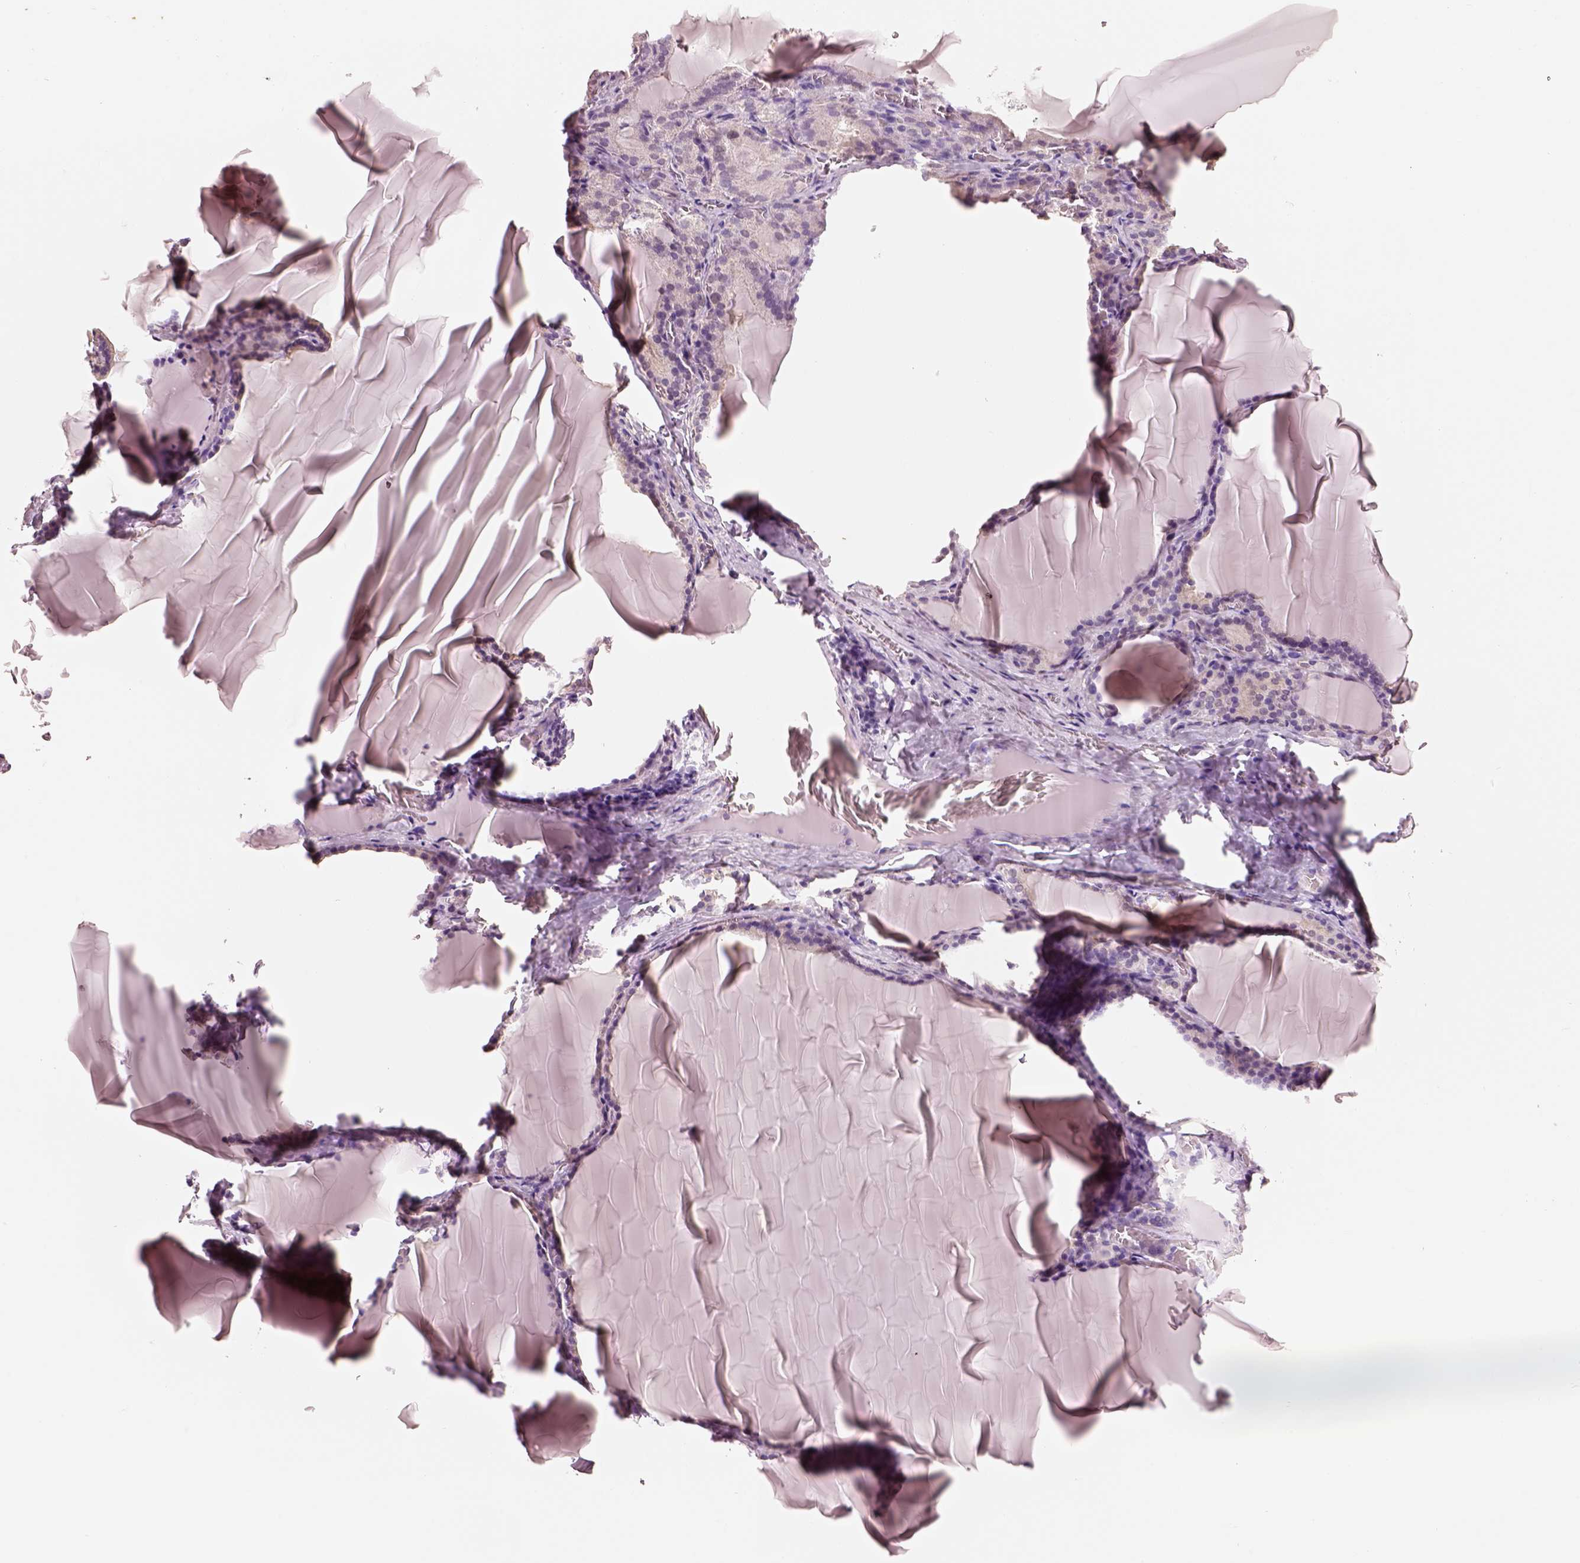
{"staining": {"intensity": "weak", "quantity": ">75%", "location": "cytoplasmic/membranous"}, "tissue": "thyroid gland", "cell_type": "Glandular cells", "image_type": "normal", "snomed": [{"axis": "morphology", "description": "Normal tissue, NOS"}, {"axis": "morphology", "description": "Hyperplasia, NOS"}, {"axis": "topography", "description": "Thyroid gland"}], "caption": "Glandular cells display low levels of weak cytoplasmic/membranous staining in approximately >75% of cells in benign thyroid gland.", "gene": "ELSPBP1", "patient": {"sex": "female", "age": 27}}